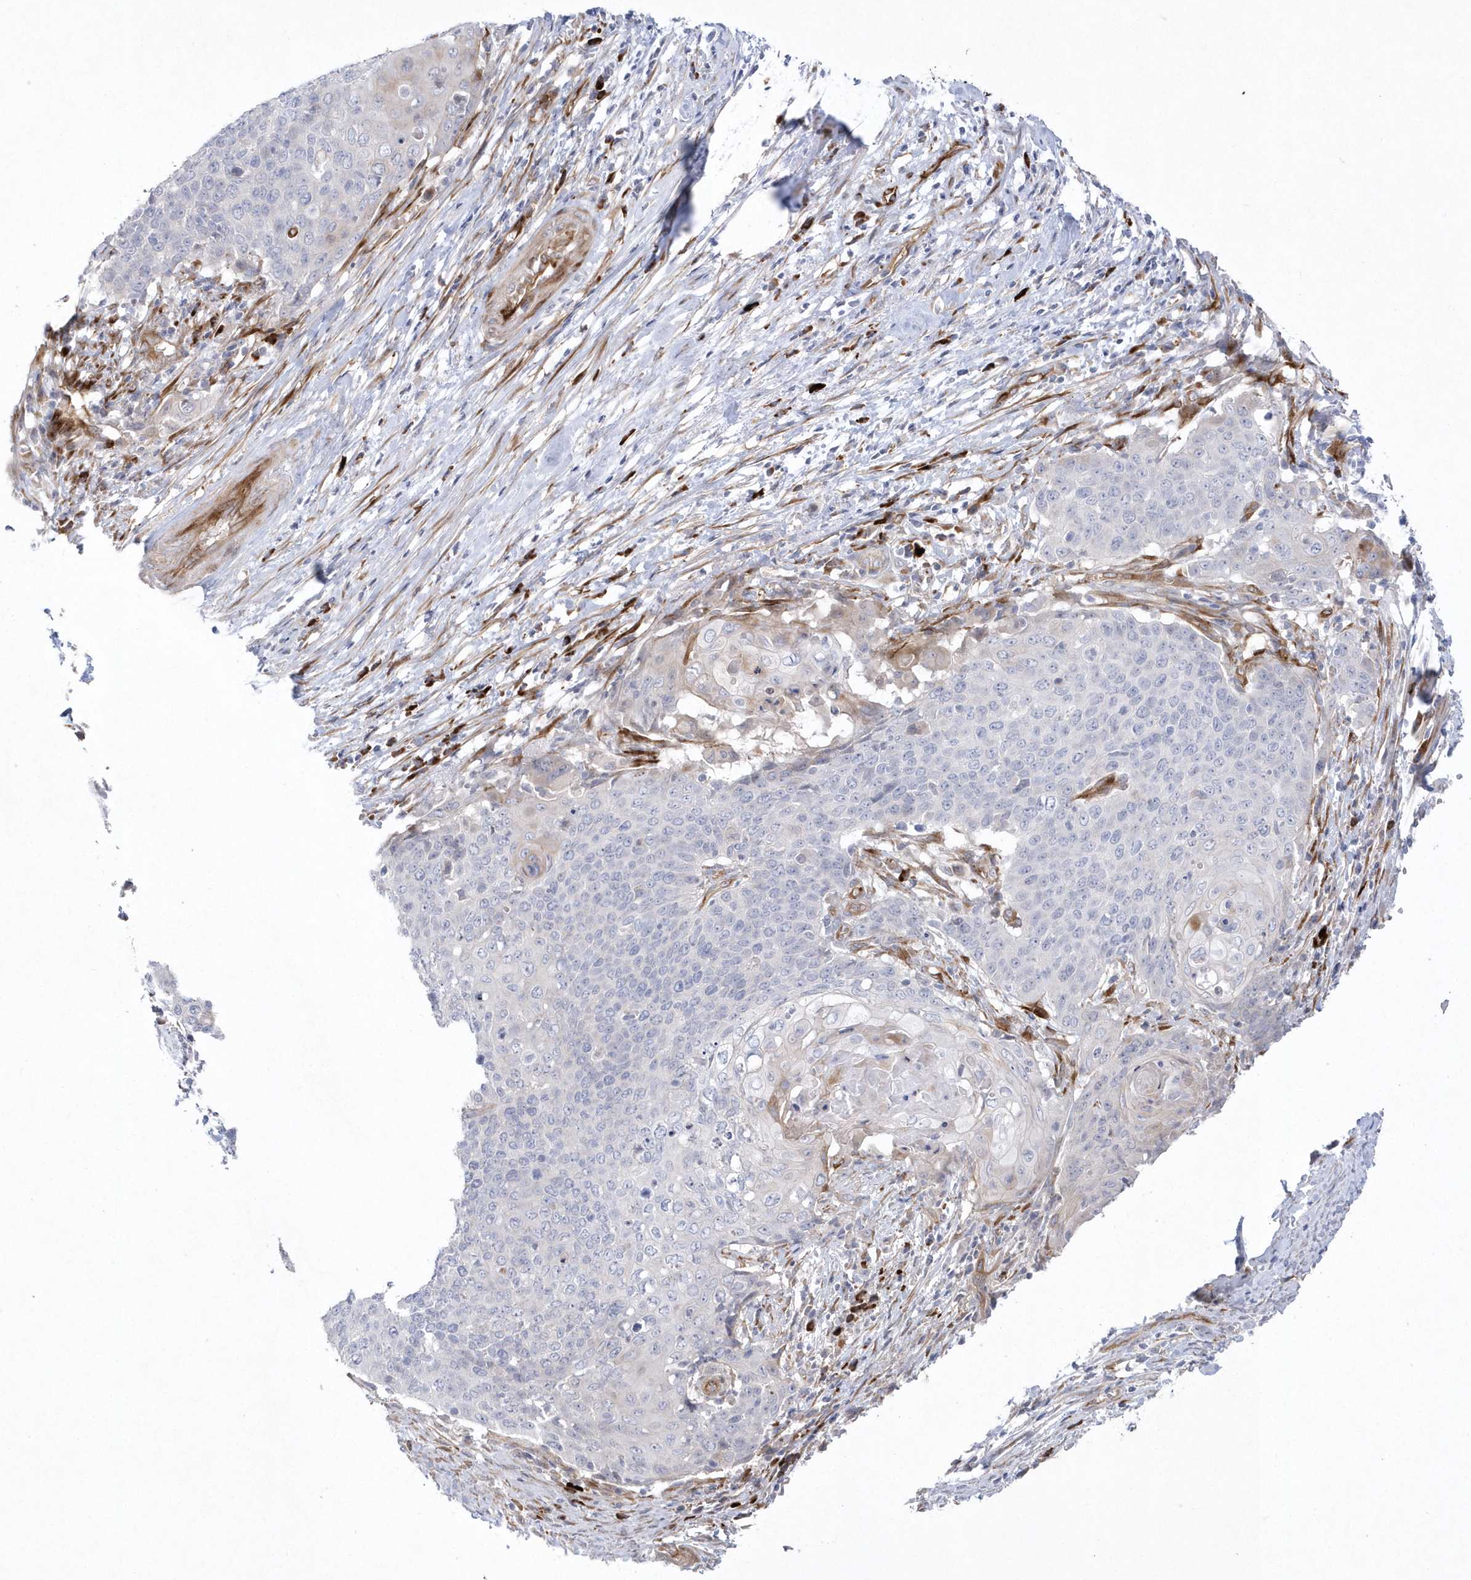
{"staining": {"intensity": "negative", "quantity": "none", "location": "none"}, "tissue": "cervical cancer", "cell_type": "Tumor cells", "image_type": "cancer", "snomed": [{"axis": "morphology", "description": "Squamous cell carcinoma, NOS"}, {"axis": "topography", "description": "Cervix"}], "caption": "Cervical squamous cell carcinoma was stained to show a protein in brown. There is no significant positivity in tumor cells.", "gene": "TMEM132B", "patient": {"sex": "female", "age": 39}}